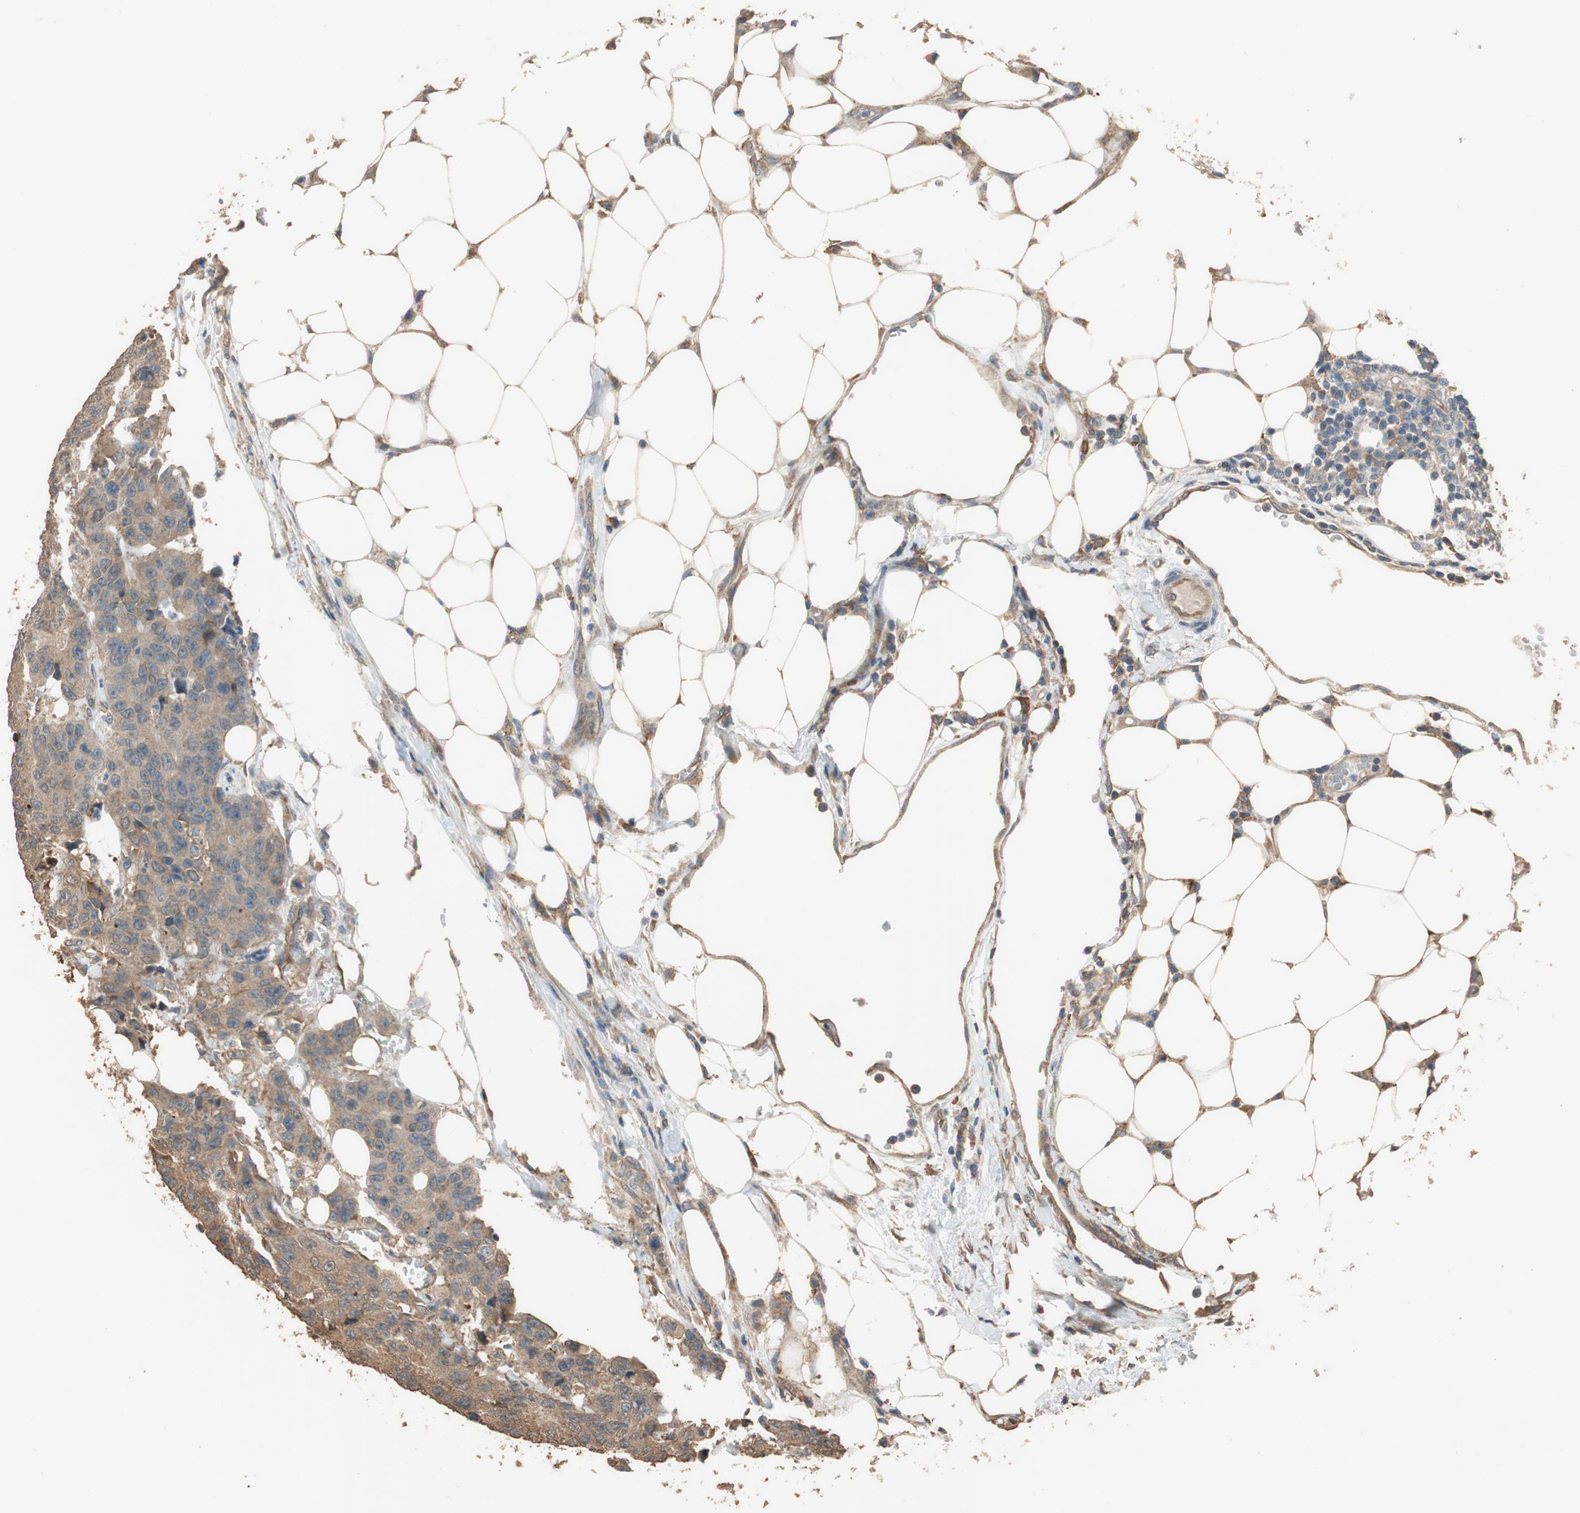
{"staining": {"intensity": "moderate", "quantity": ">75%", "location": "cytoplasmic/membranous"}, "tissue": "colorectal cancer", "cell_type": "Tumor cells", "image_type": "cancer", "snomed": [{"axis": "morphology", "description": "Adenocarcinoma, NOS"}, {"axis": "topography", "description": "Colon"}], "caption": "This image exhibits immunohistochemistry staining of human colorectal adenocarcinoma, with medium moderate cytoplasmic/membranous positivity in approximately >75% of tumor cells.", "gene": "MST1R", "patient": {"sex": "female", "age": 86}}